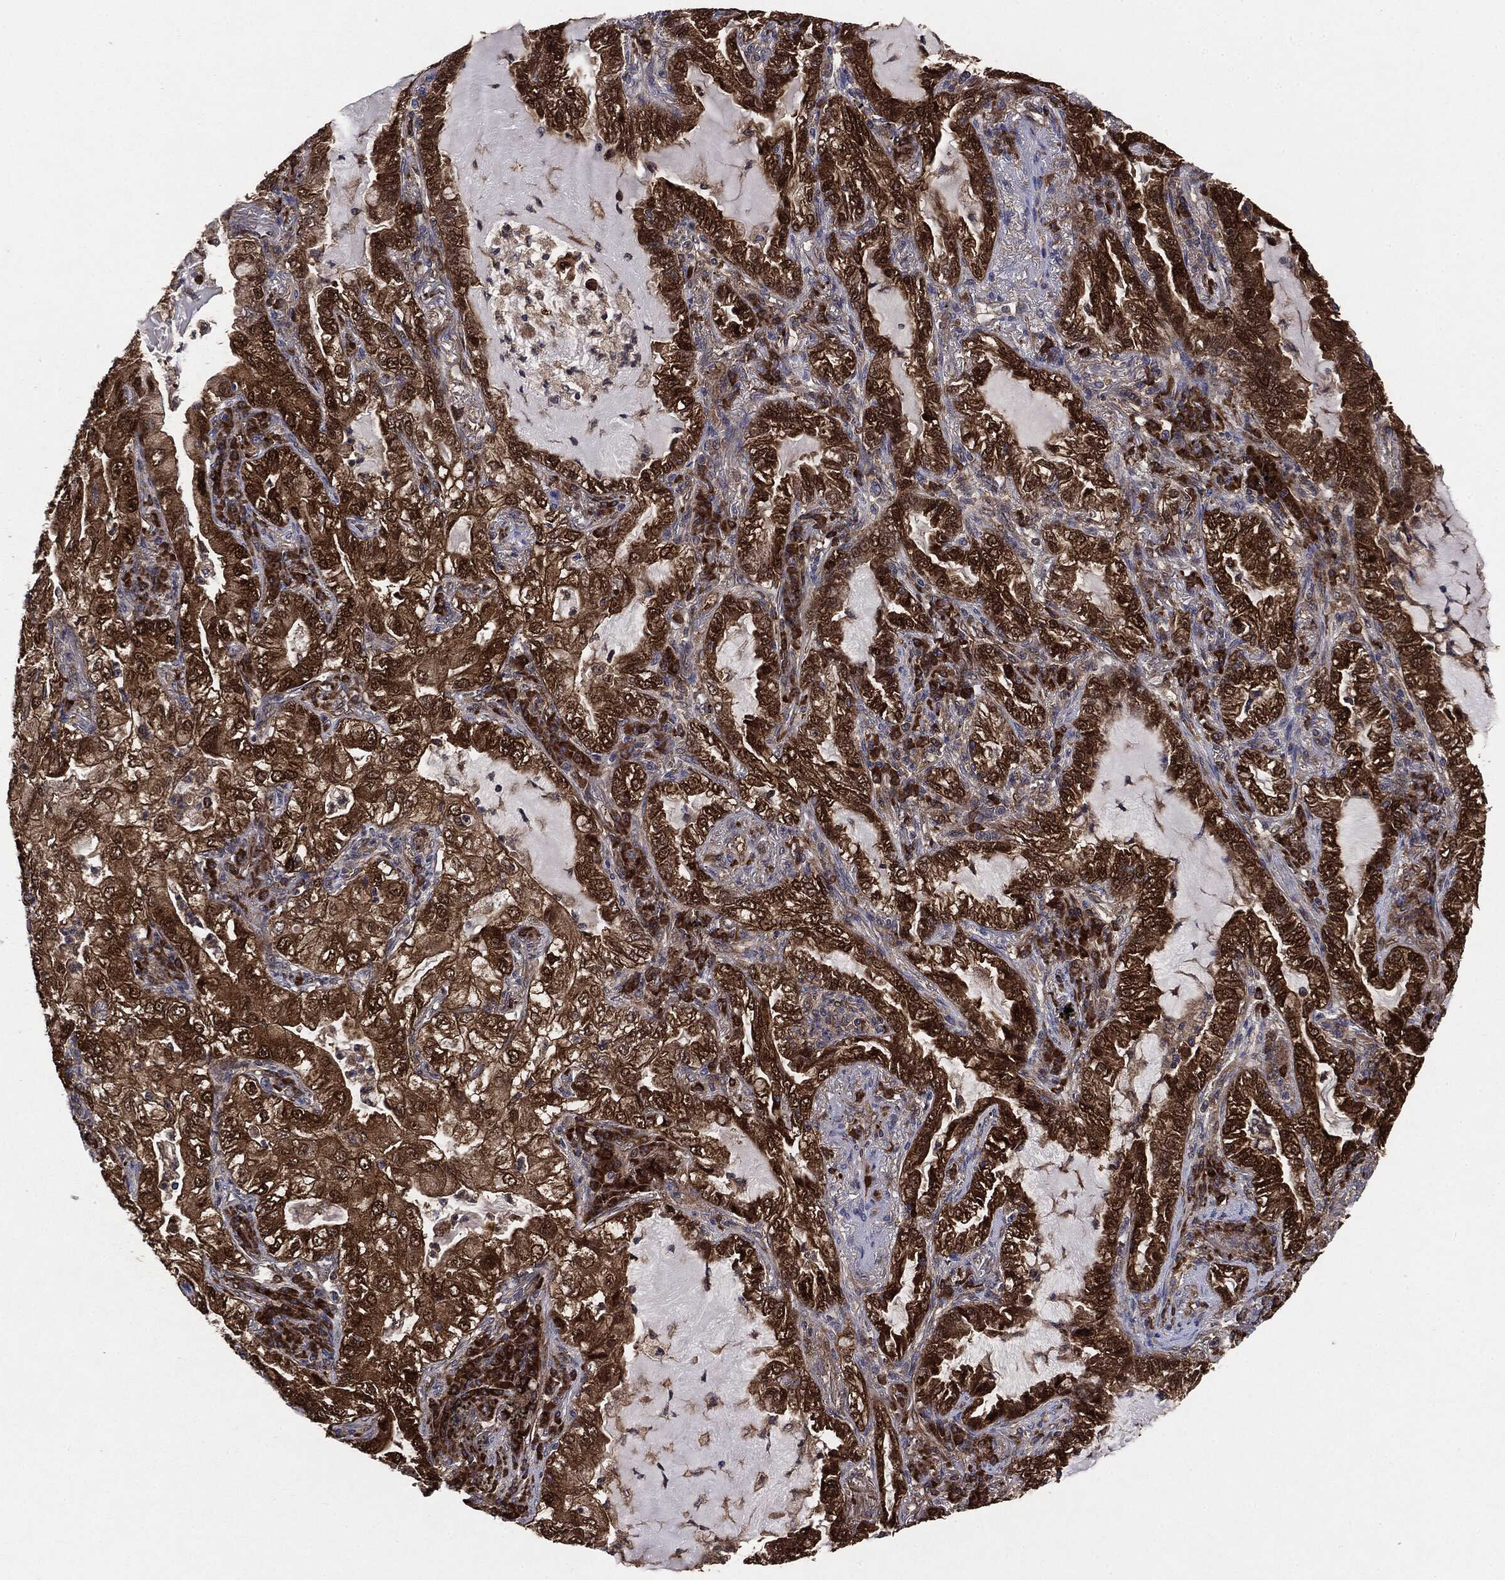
{"staining": {"intensity": "strong", "quantity": ">75%", "location": "cytoplasmic/membranous"}, "tissue": "lung cancer", "cell_type": "Tumor cells", "image_type": "cancer", "snomed": [{"axis": "morphology", "description": "Adenocarcinoma, NOS"}, {"axis": "topography", "description": "Lung"}], "caption": "The immunohistochemical stain labels strong cytoplasmic/membranous staining in tumor cells of lung cancer (adenocarcinoma) tissue. The staining is performed using DAB (3,3'-diaminobenzidine) brown chromogen to label protein expression. The nuclei are counter-stained blue using hematoxylin.", "gene": "NME1", "patient": {"sex": "female", "age": 73}}